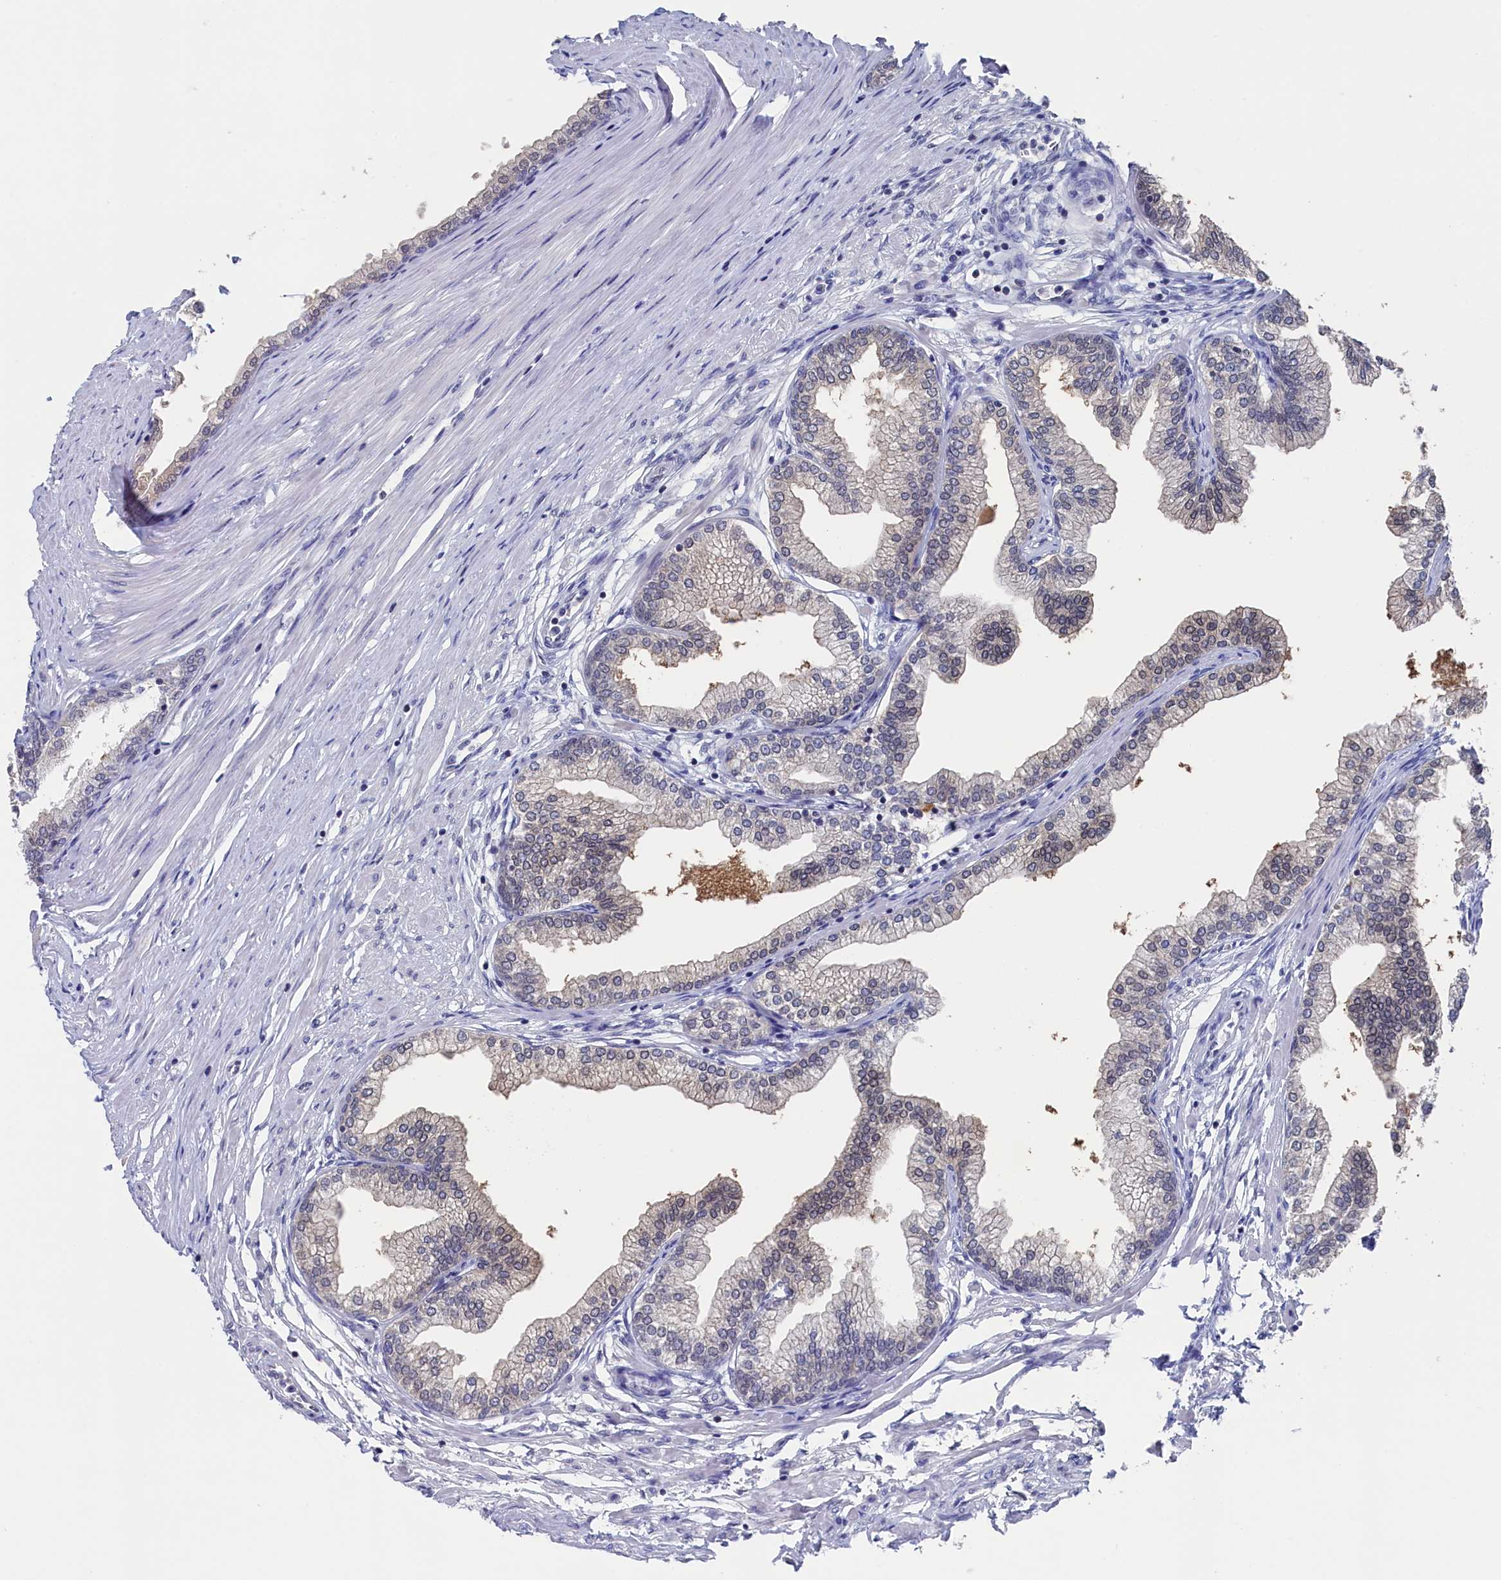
{"staining": {"intensity": "weak", "quantity": "25%-75%", "location": "cytoplasmic/membranous,nuclear"}, "tissue": "prostate", "cell_type": "Glandular cells", "image_type": "normal", "snomed": [{"axis": "morphology", "description": "Normal tissue, NOS"}, {"axis": "morphology", "description": "Urothelial carcinoma, Low grade"}, {"axis": "topography", "description": "Urinary bladder"}, {"axis": "topography", "description": "Prostate"}], "caption": "Immunohistochemical staining of normal prostate reveals 25%-75% levels of weak cytoplasmic/membranous,nuclear protein staining in approximately 25%-75% of glandular cells.", "gene": "C11orf54", "patient": {"sex": "male", "age": 60}}